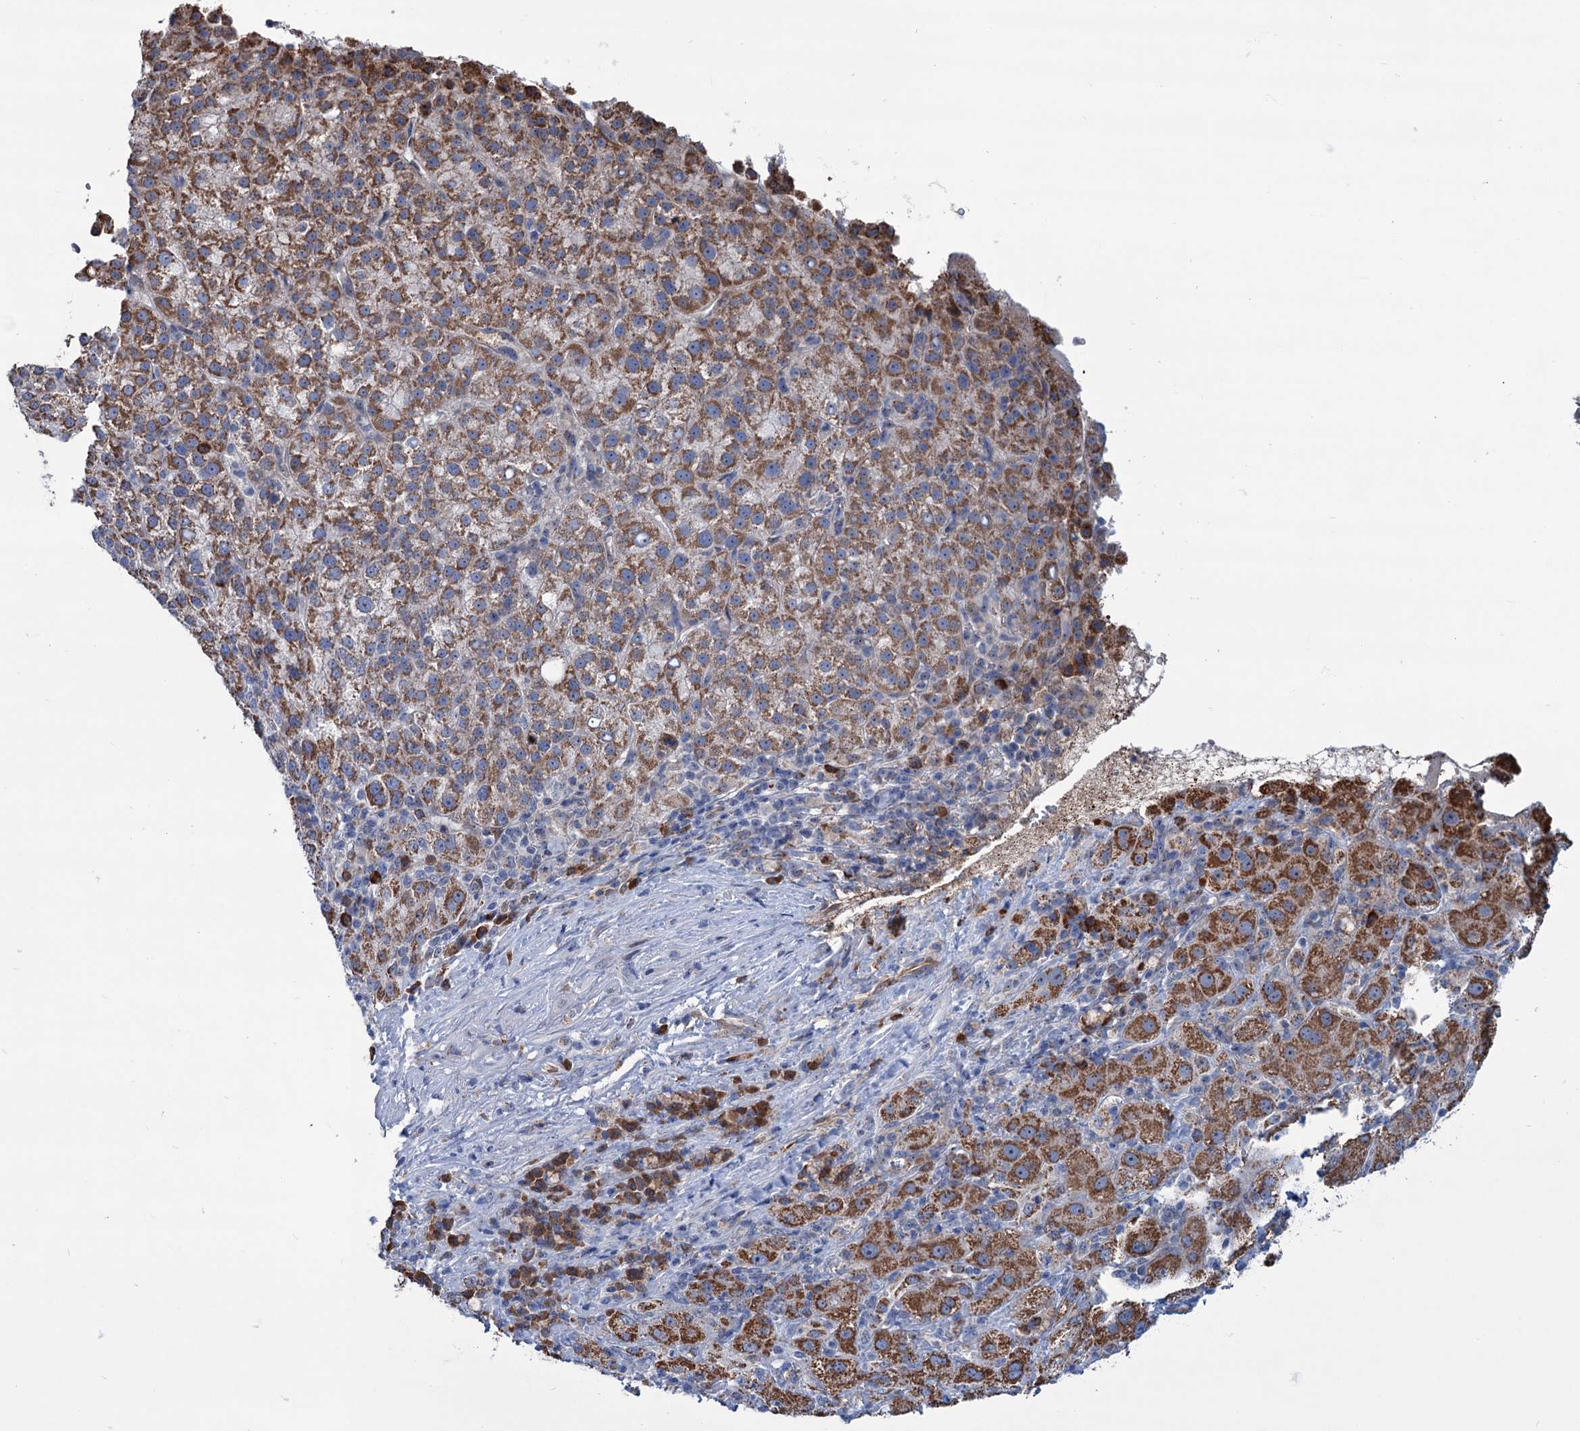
{"staining": {"intensity": "moderate", "quantity": "25%-75%", "location": "cytoplasmic/membranous"}, "tissue": "liver cancer", "cell_type": "Tumor cells", "image_type": "cancer", "snomed": [{"axis": "morphology", "description": "Carcinoma, Hepatocellular, NOS"}, {"axis": "topography", "description": "Liver"}], "caption": "High-magnification brightfield microscopy of liver cancer (hepatocellular carcinoma) stained with DAB (3,3'-diaminobenzidine) (brown) and counterstained with hematoxylin (blue). tumor cells exhibit moderate cytoplasmic/membranous expression is identified in approximately25%-75% of cells. (brown staining indicates protein expression, while blue staining denotes nuclei).", "gene": "LPIN1", "patient": {"sex": "female", "age": 58}}